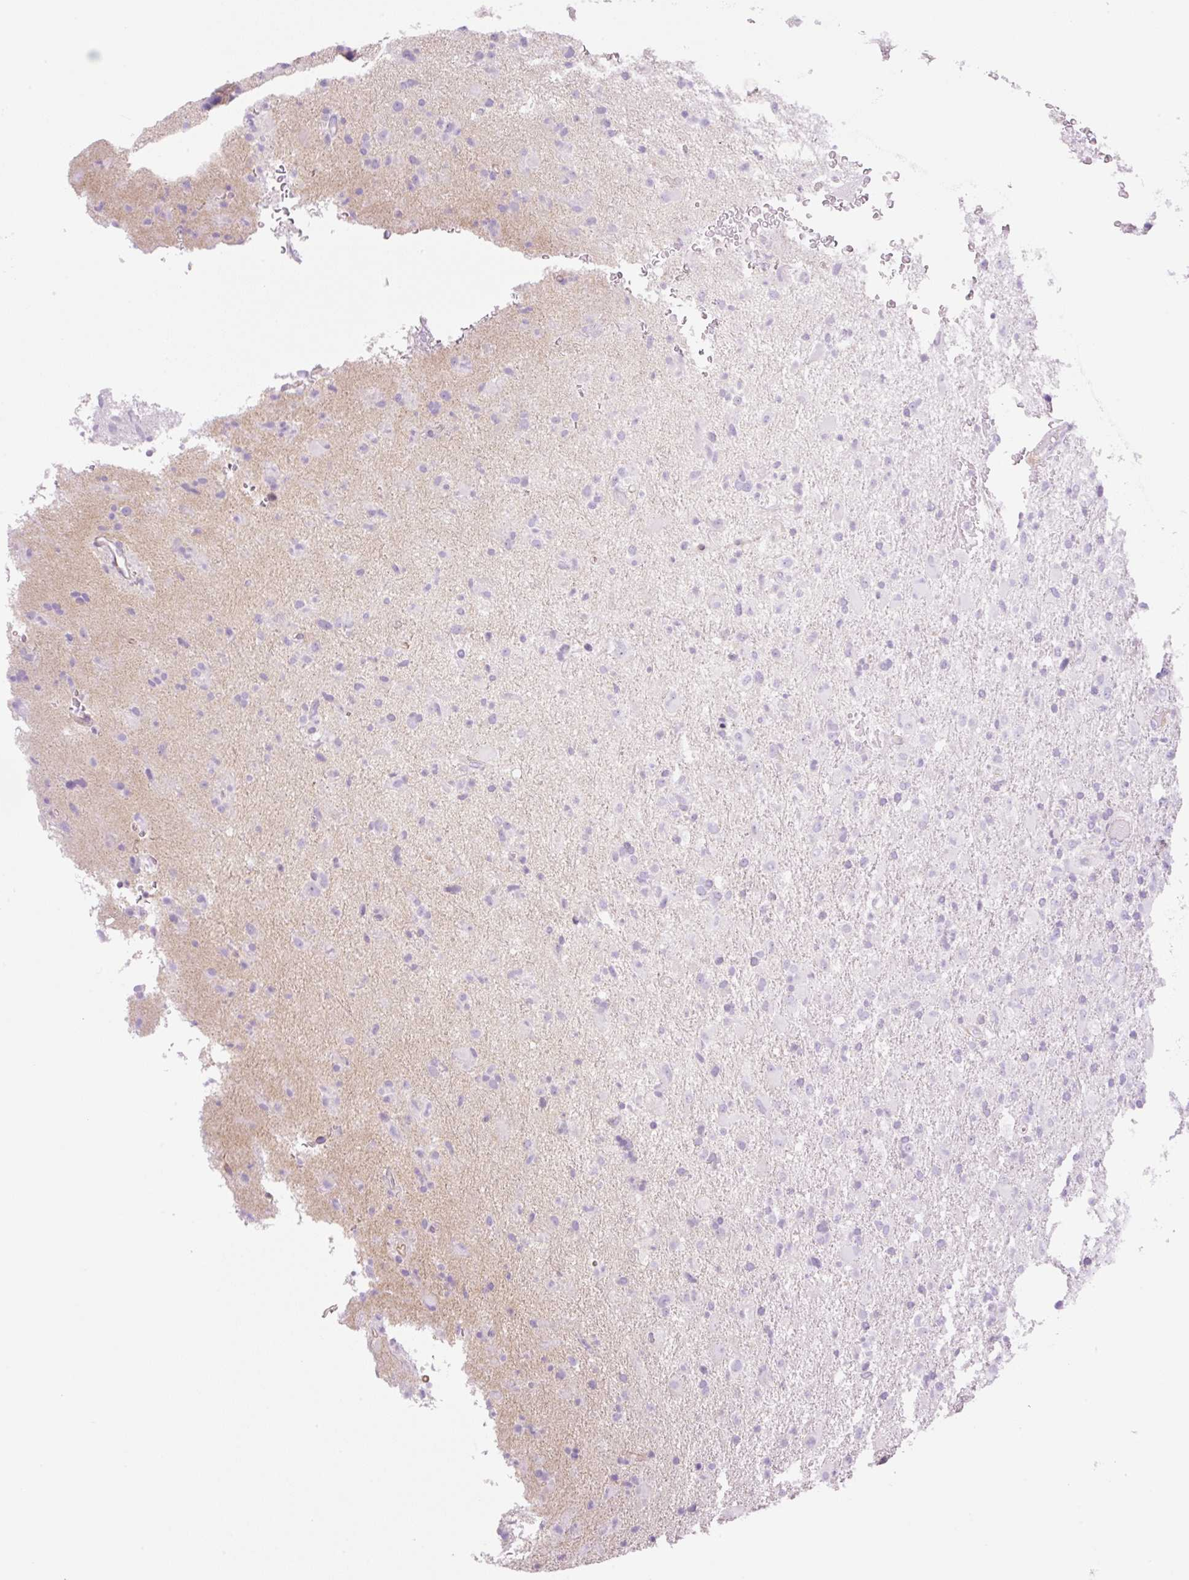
{"staining": {"intensity": "negative", "quantity": "none", "location": "none"}, "tissue": "glioma", "cell_type": "Tumor cells", "image_type": "cancer", "snomed": [{"axis": "morphology", "description": "Glioma, malignant, Low grade"}, {"axis": "topography", "description": "Brain"}], "caption": "This is an immunohistochemistry (IHC) photomicrograph of glioma. There is no positivity in tumor cells.", "gene": "EHD3", "patient": {"sex": "male", "age": 65}}